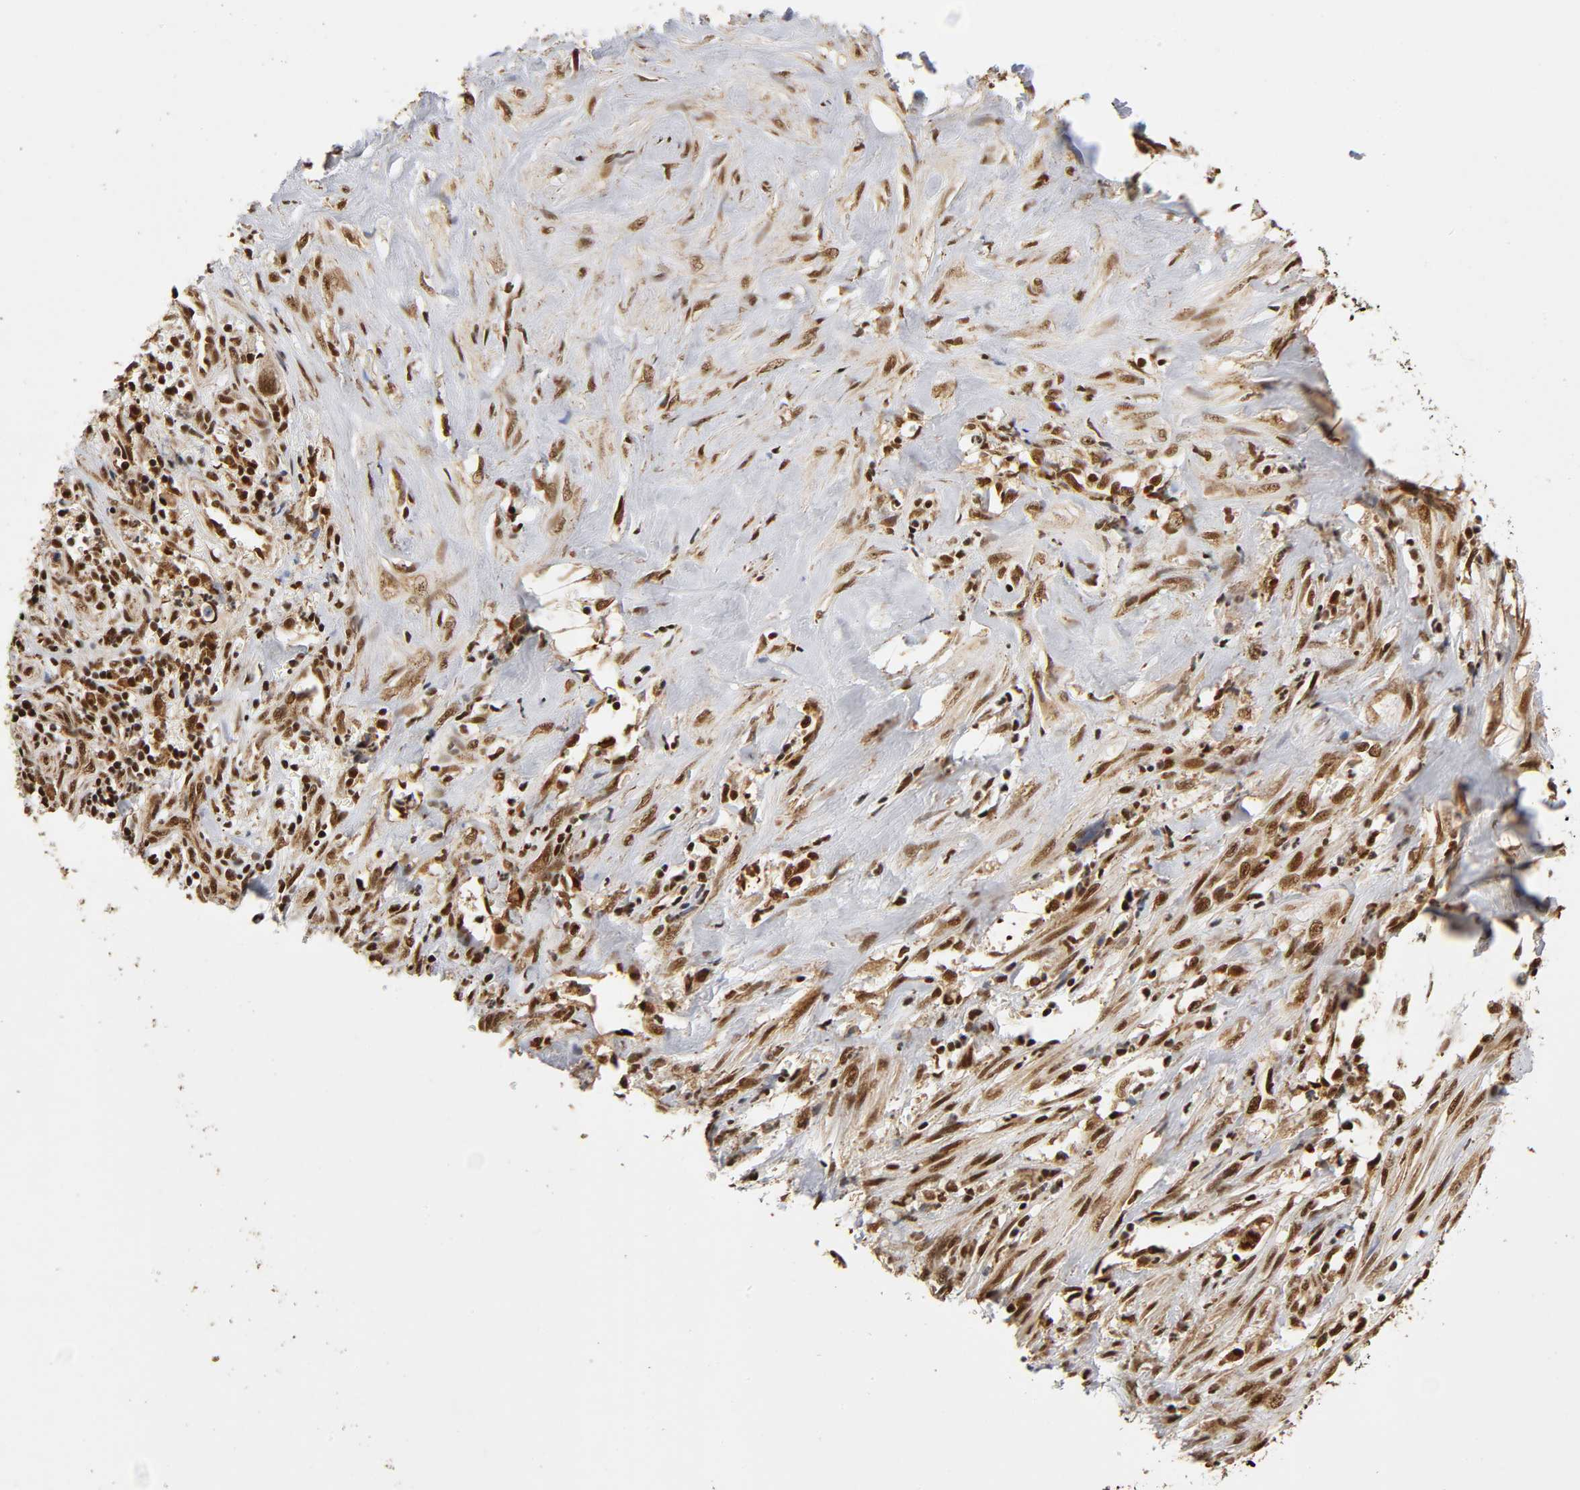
{"staining": {"intensity": "moderate", "quantity": ">75%", "location": "cytoplasmic/membranous"}, "tissue": "liver cancer", "cell_type": "Tumor cells", "image_type": "cancer", "snomed": [{"axis": "morphology", "description": "Cholangiocarcinoma"}, {"axis": "topography", "description": "Liver"}], "caption": "Tumor cells demonstrate medium levels of moderate cytoplasmic/membranous positivity in approximately >75% of cells in human liver cancer (cholangiocarcinoma).", "gene": "RNF122", "patient": {"sex": "female", "age": 70}}